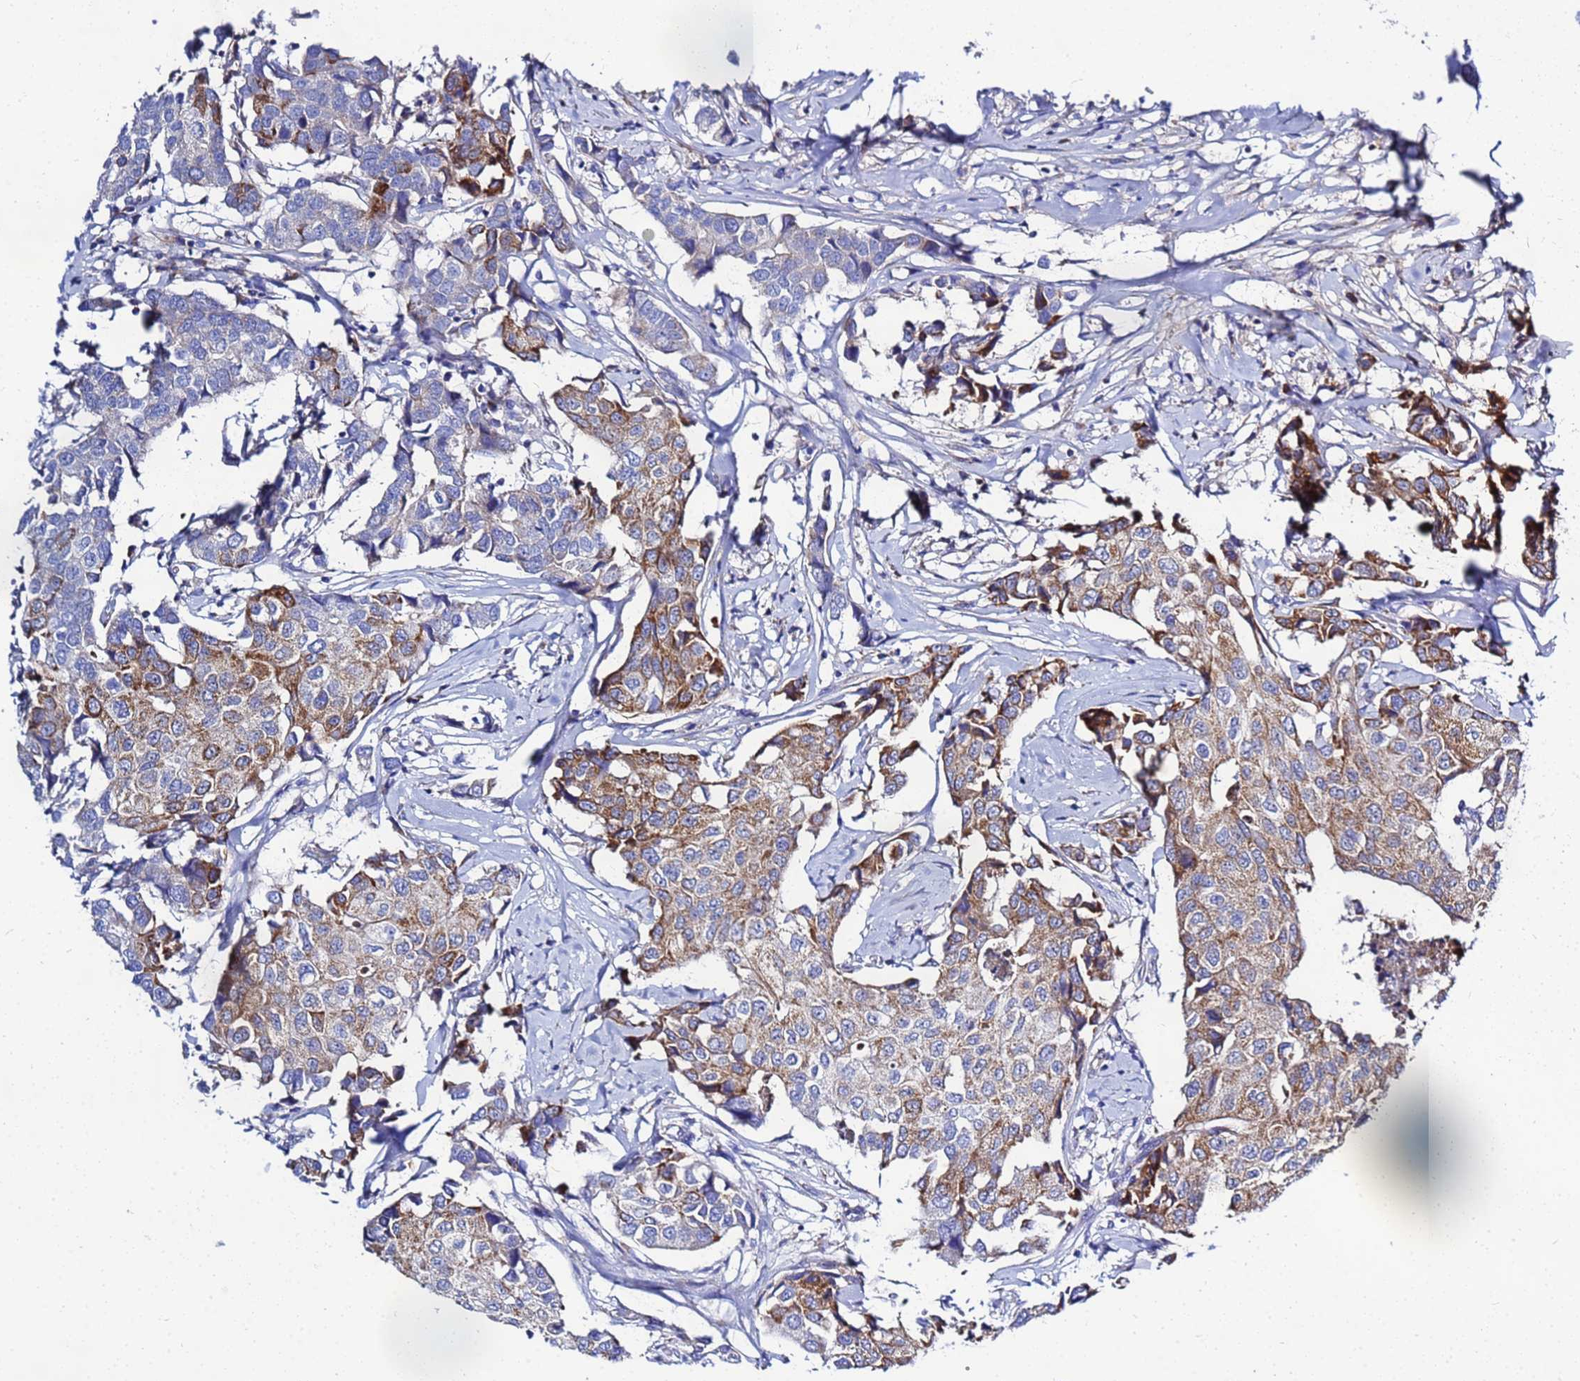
{"staining": {"intensity": "moderate", "quantity": "25%-75%", "location": "cytoplasmic/membranous"}, "tissue": "breast cancer", "cell_type": "Tumor cells", "image_type": "cancer", "snomed": [{"axis": "morphology", "description": "Duct carcinoma"}, {"axis": "topography", "description": "Breast"}], "caption": "Moderate cytoplasmic/membranous expression for a protein is identified in approximately 25%-75% of tumor cells of breast cancer (infiltrating ductal carcinoma) using immunohistochemistry (IHC).", "gene": "FAHD2A", "patient": {"sex": "female", "age": 80}}